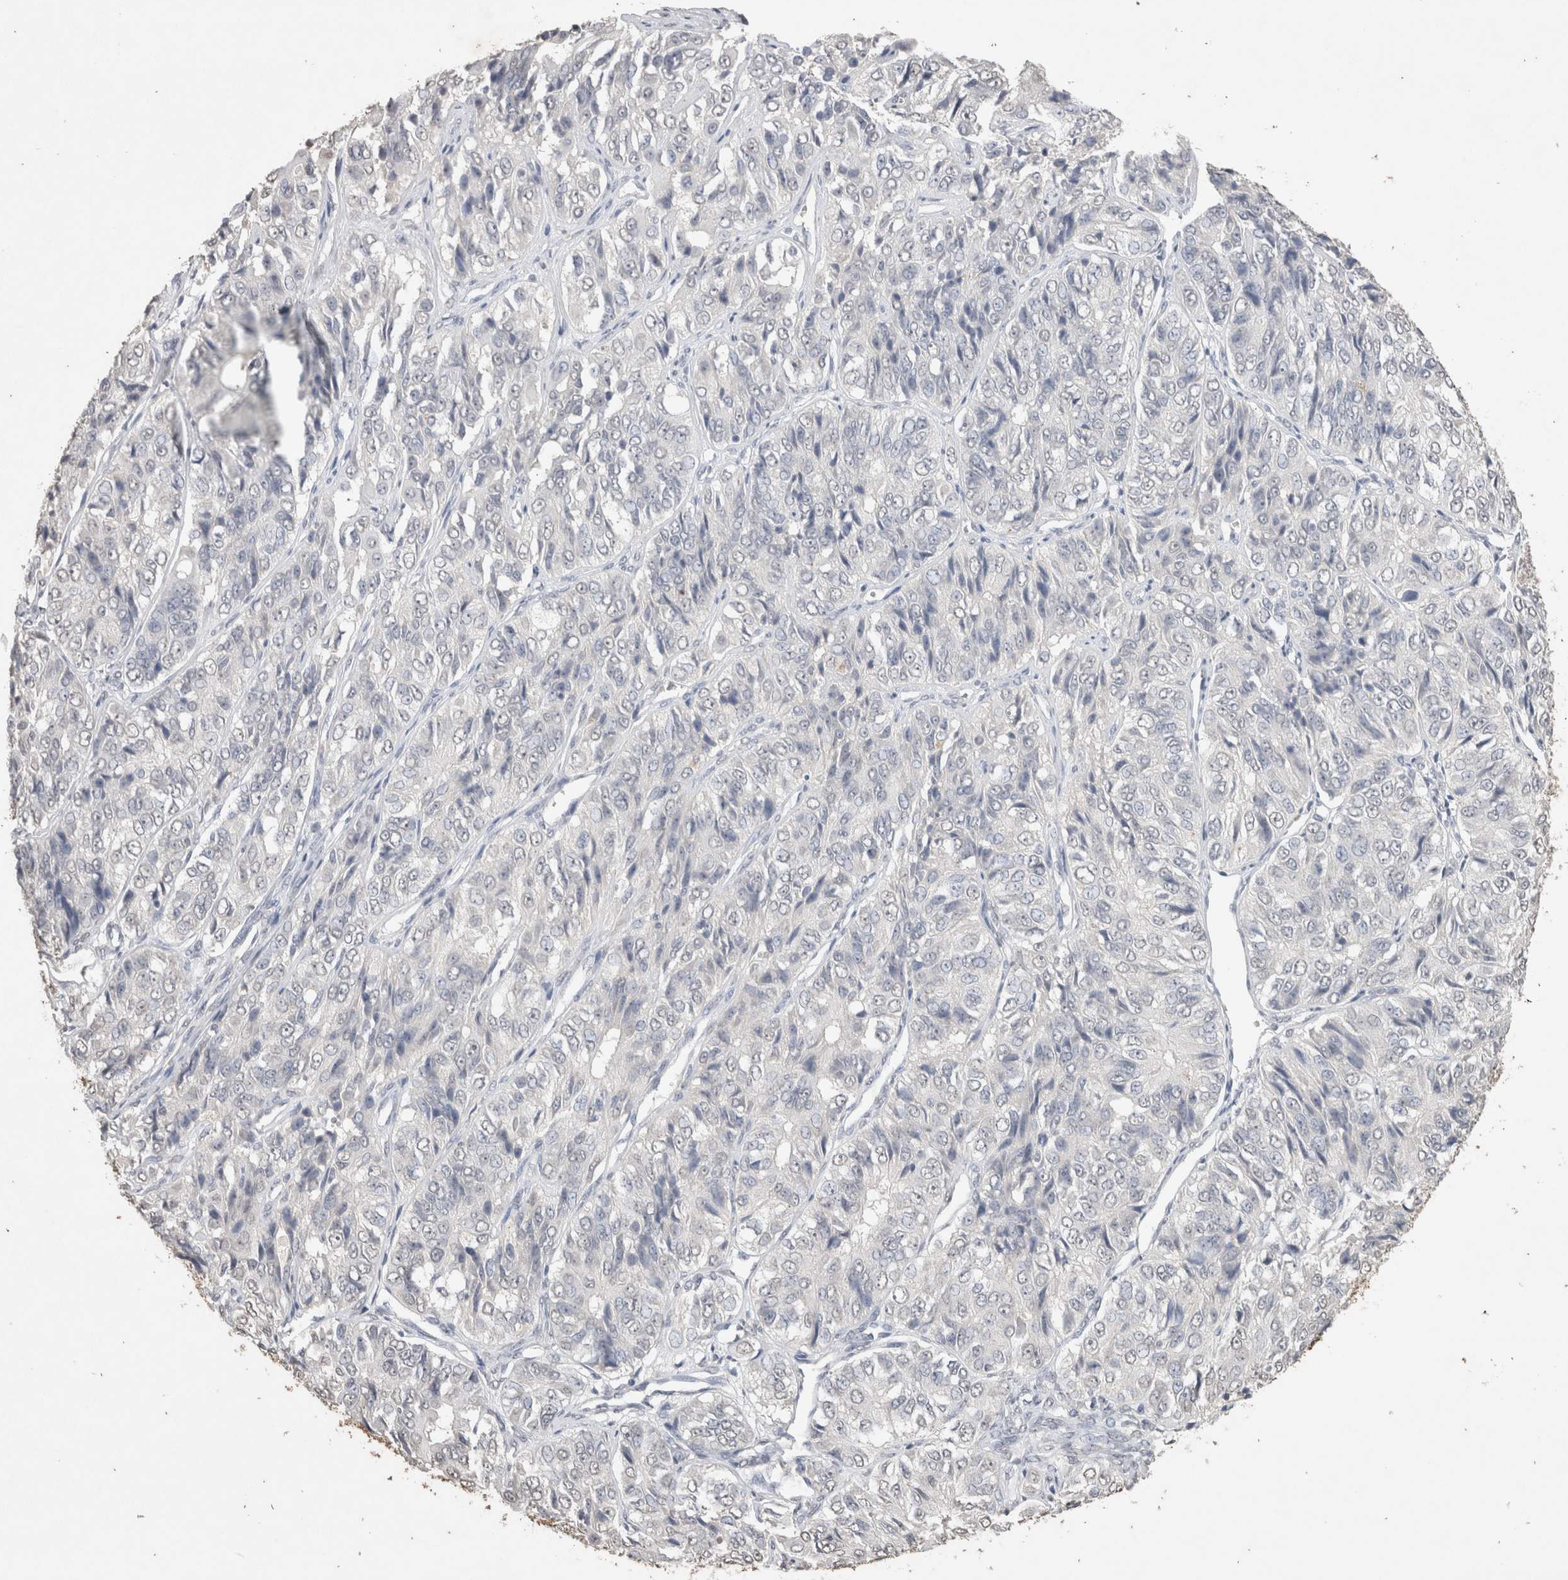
{"staining": {"intensity": "negative", "quantity": "none", "location": "none"}, "tissue": "ovarian cancer", "cell_type": "Tumor cells", "image_type": "cancer", "snomed": [{"axis": "morphology", "description": "Carcinoma, endometroid"}, {"axis": "topography", "description": "Ovary"}], "caption": "An immunohistochemistry micrograph of ovarian cancer (endometroid carcinoma) is shown. There is no staining in tumor cells of ovarian cancer (endometroid carcinoma).", "gene": "LGALS2", "patient": {"sex": "female", "age": 51}}